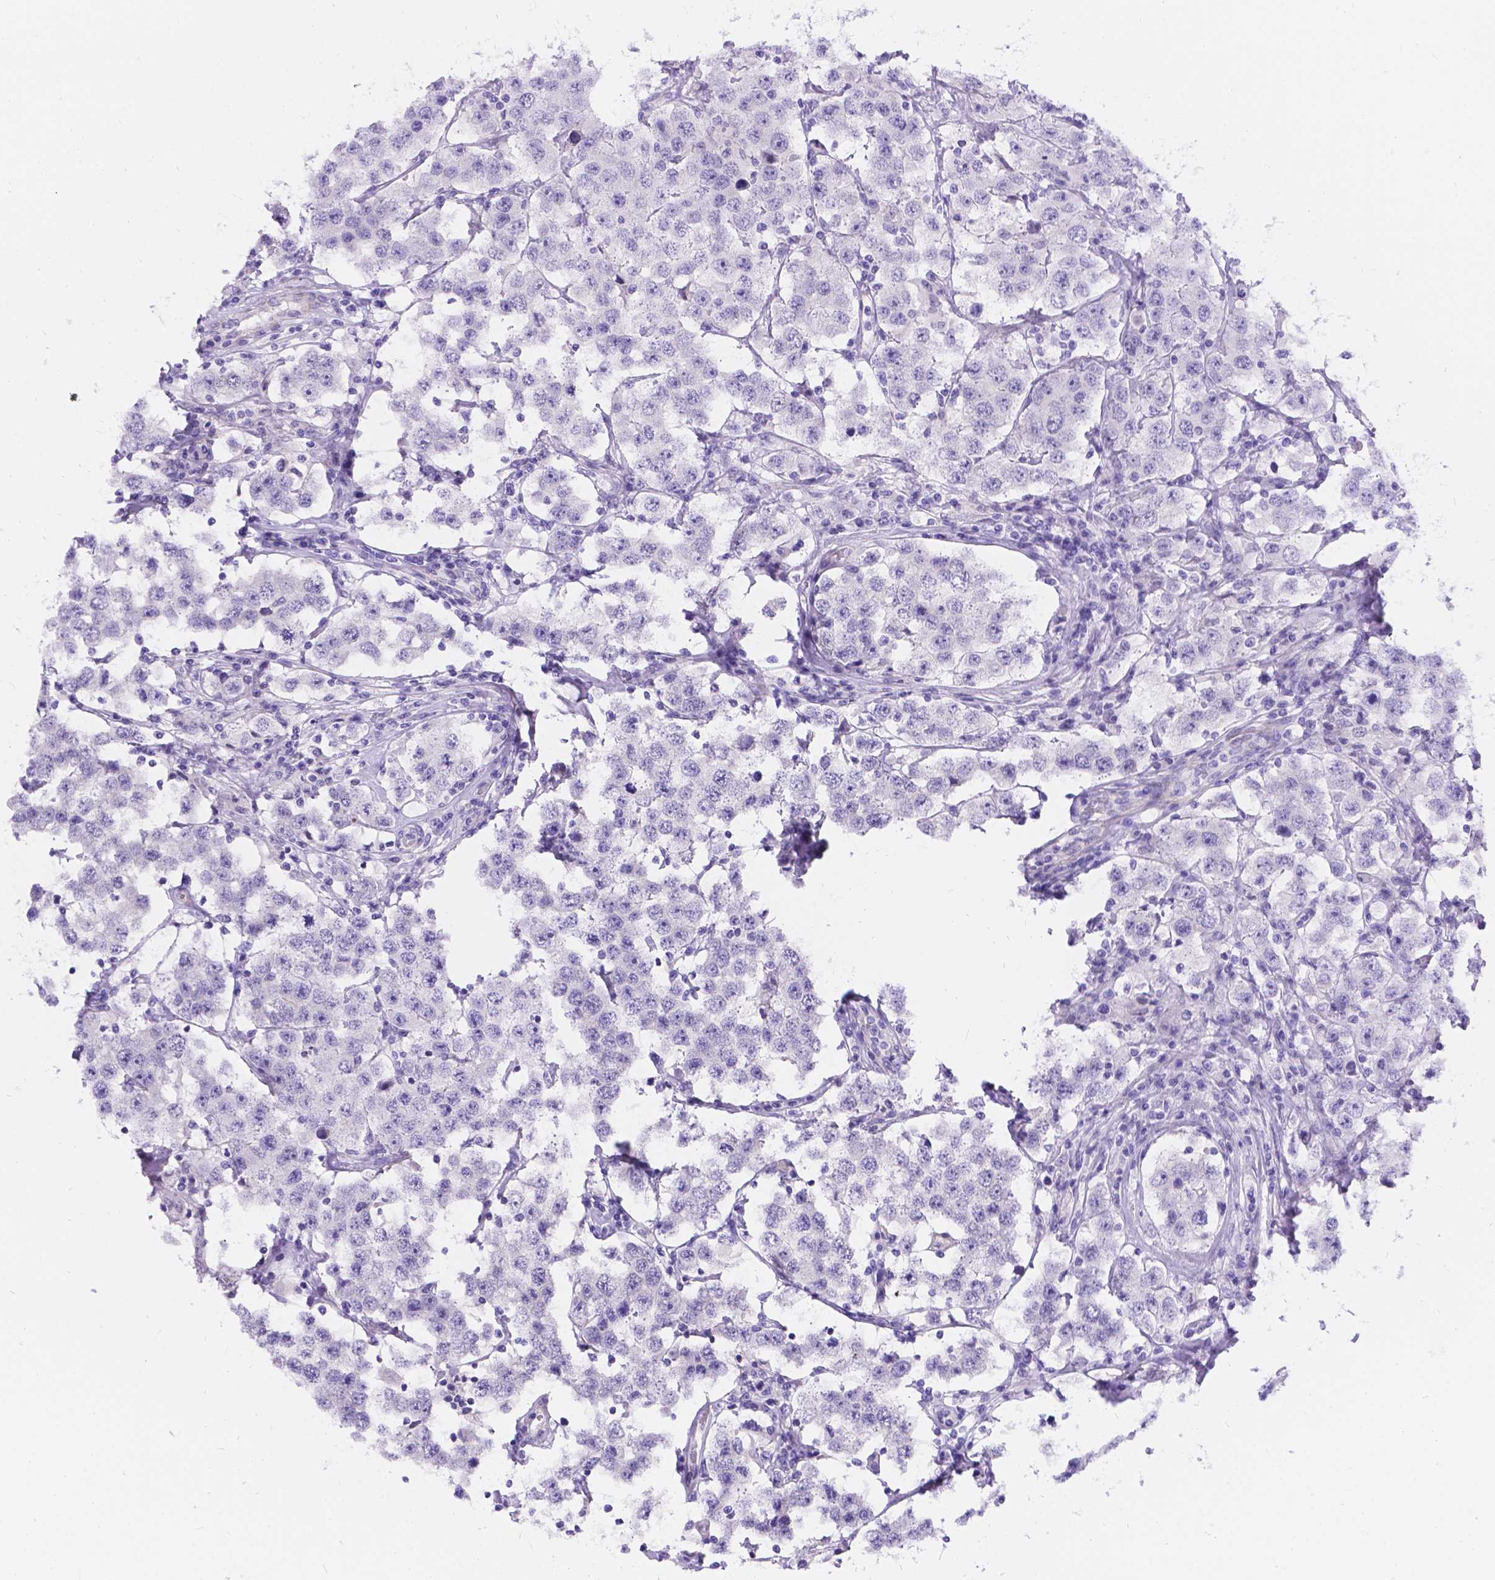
{"staining": {"intensity": "negative", "quantity": "none", "location": "none"}, "tissue": "testis cancer", "cell_type": "Tumor cells", "image_type": "cancer", "snomed": [{"axis": "morphology", "description": "Seminoma, NOS"}, {"axis": "topography", "description": "Testis"}], "caption": "This is an IHC photomicrograph of human testis cancer (seminoma). There is no staining in tumor cells.", "gene": "PALS1", "patient": {"sex": "male", "age": 52}}